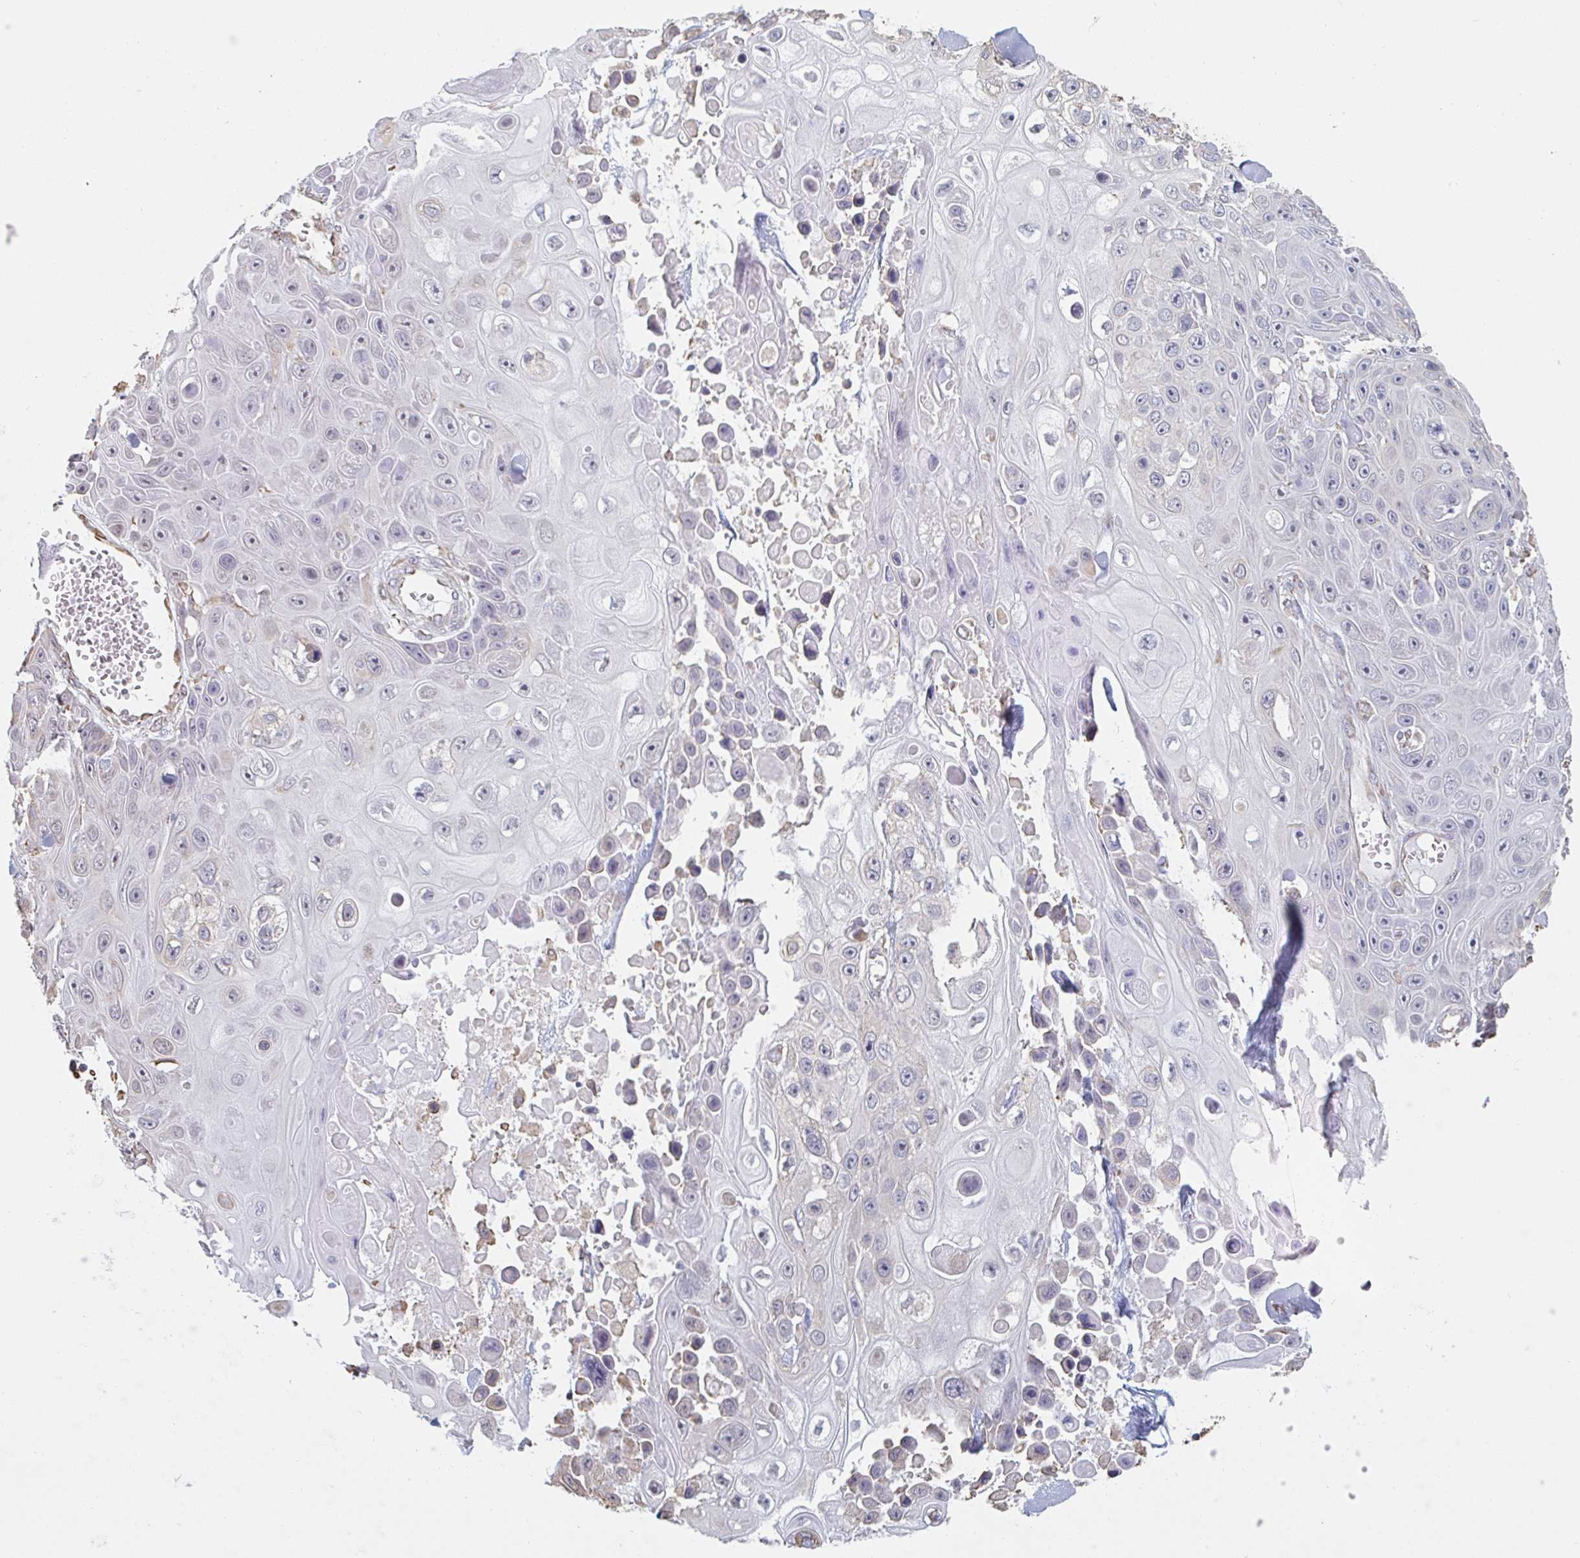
{"staining": {"intensity": "negative", "quantity": "none", "location": "none"}, "tissue": "skin cancer", "cell_type": "Tumor cells", "image_type": "cancer", "snomed": [{"axis": "morphology", "description": "Squamous cell carcinoma, NOS"}, {"axis": "topography", "description": "Skin"}], "caption": "Tumor cells are negative for protein expression in human skin cancer.", "gene": "RAB5IF", "patient": {"sex": "male", "age": 82}}